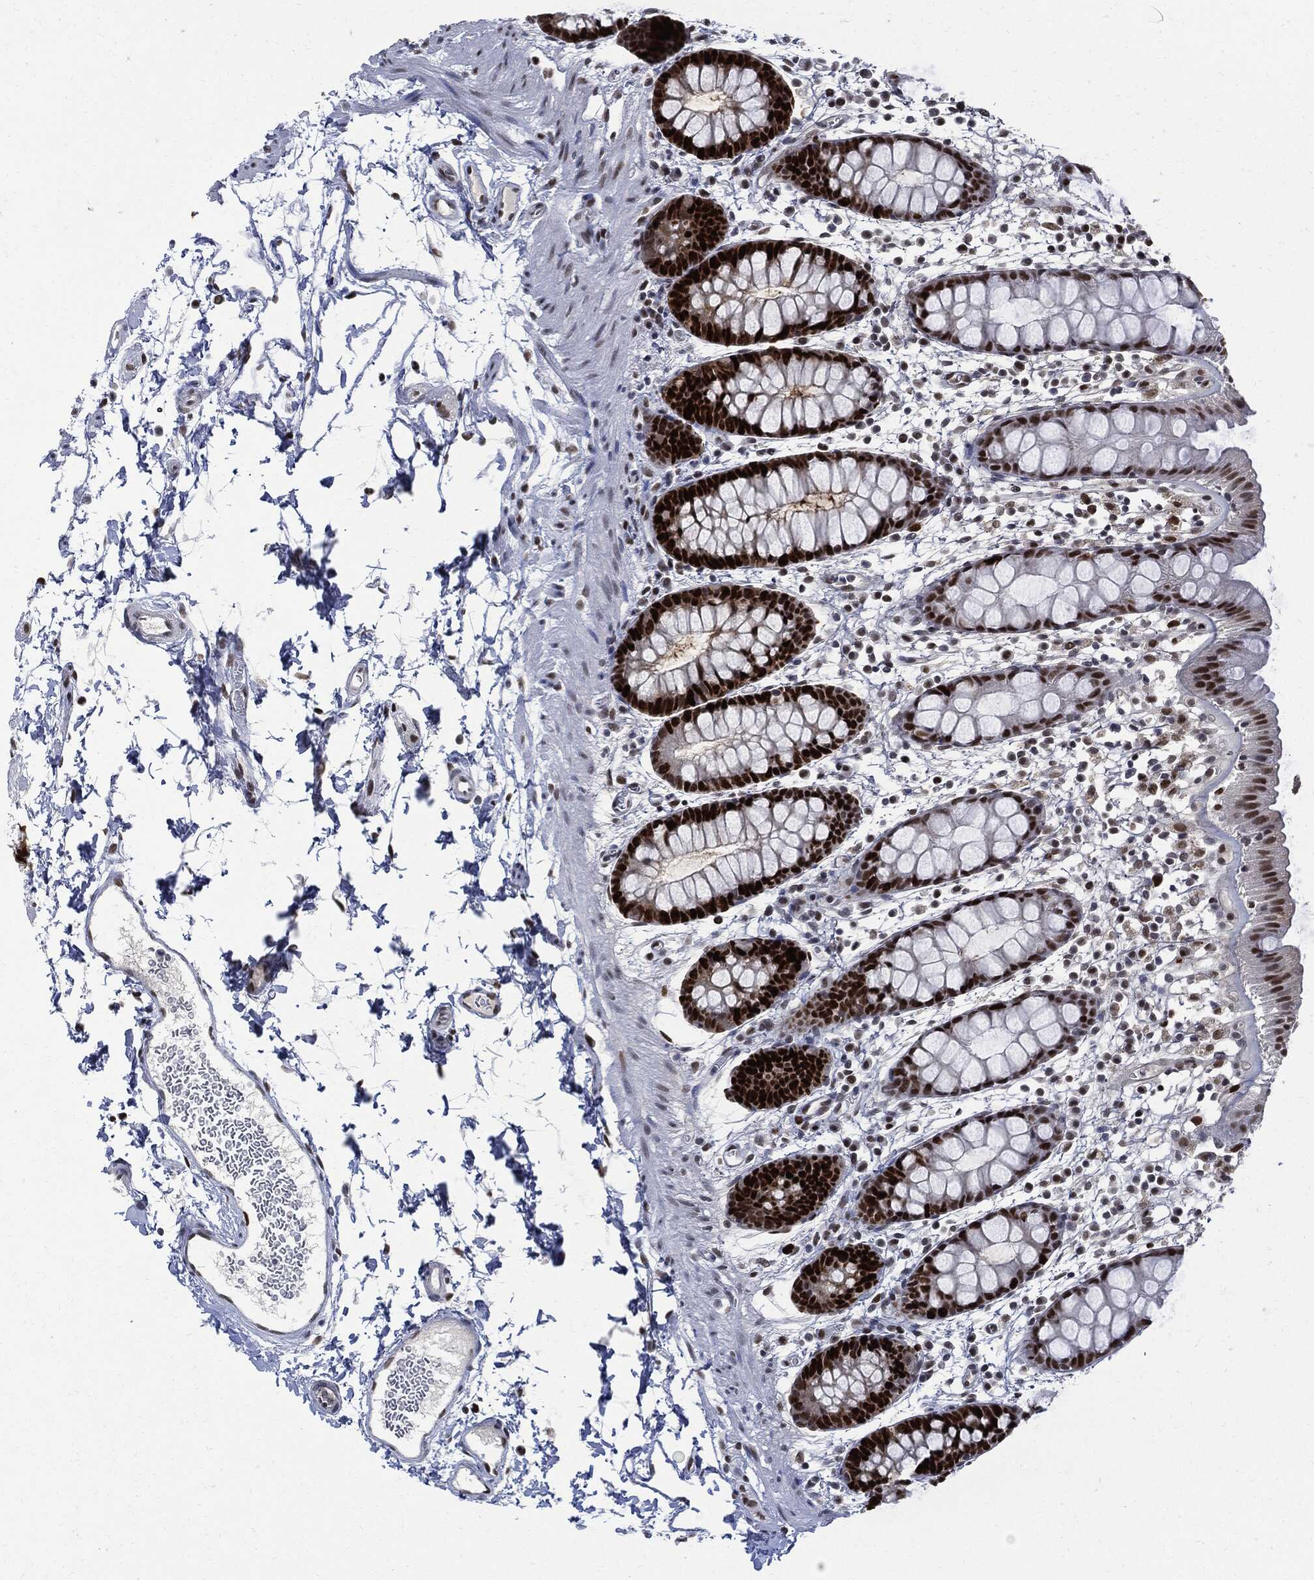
{"staining": {"intensity": "strong", "quantity": "25%-75%", "location": "nuclear"}, "tissue": "rectum", "cell_type": "Glandular cells", "image_type": "normal", "snomed": [{"axis": "morphology", "description": "Normal tissue, NOS"}, {"axis": "topography", "description": "Rectum"}], "caption": "Approximately 25%-75% of glandular cells in normal human rectum demonstrate strong nuclear protein positivity as visualized by brown immunohistochemical staining.", "gene": "PCNA", "patient": {"sex": "male", "age": 57}}